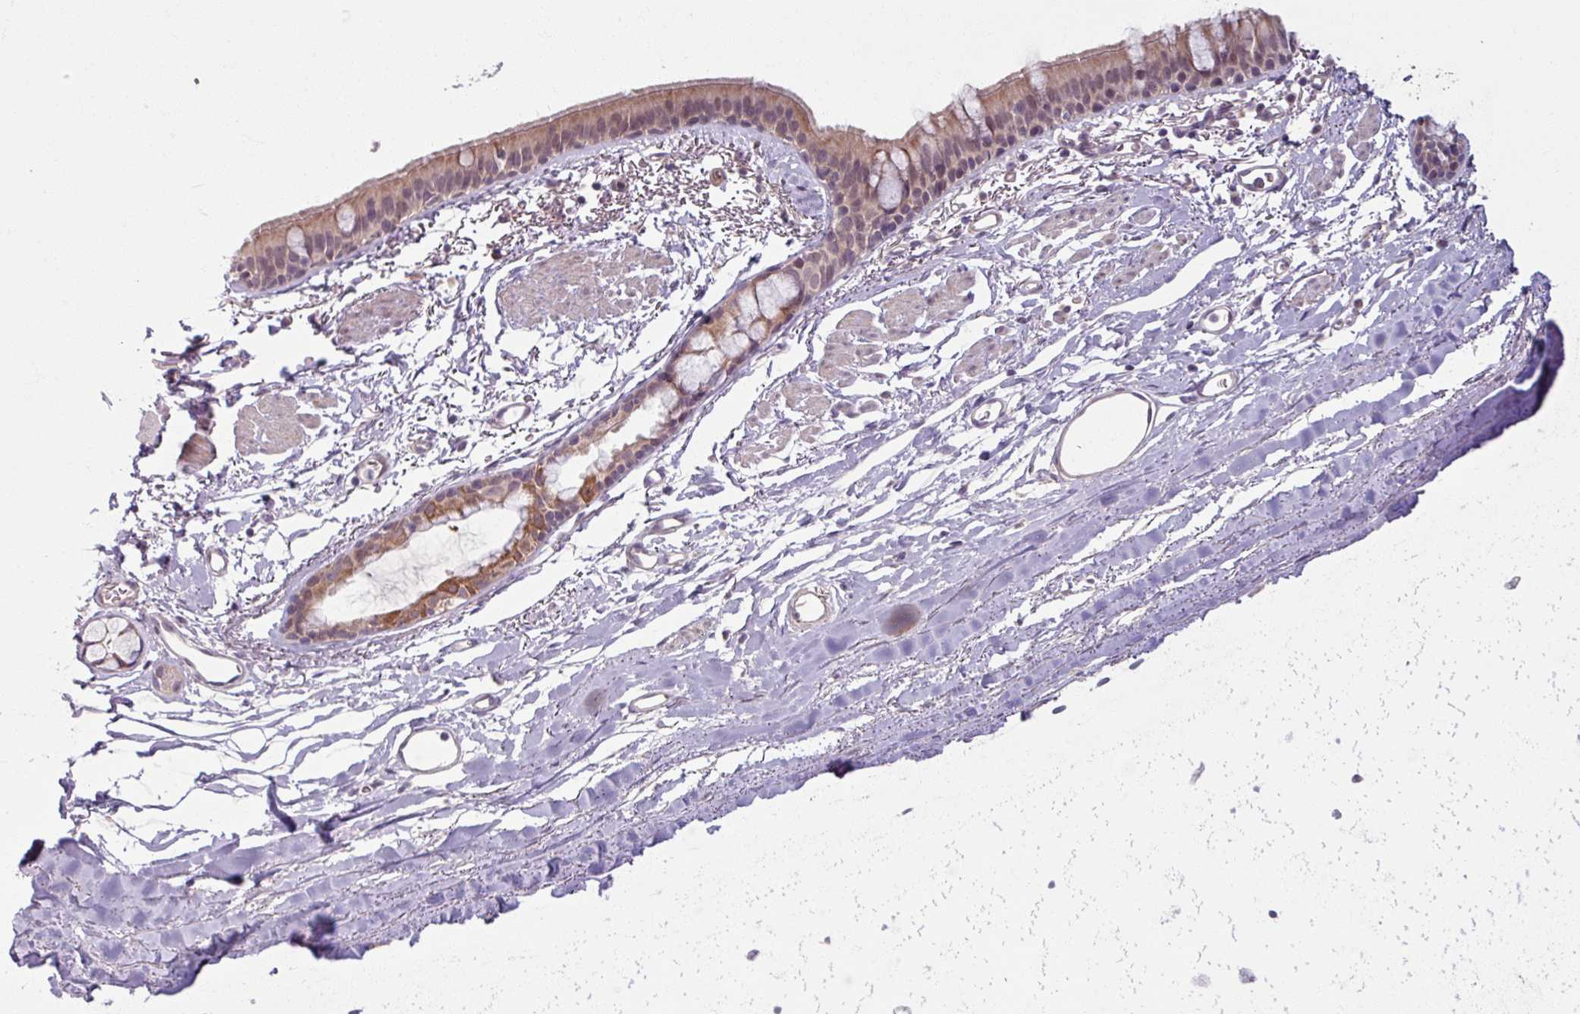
{"staining": {"intensity": "weak", "quantity": "25%-75%", "location": "cytoplasmic/membranous"}, "tissue": "bronchus", "cell_type": "Respiratory epithelial cells", "image_type": "normal", "snomed": [{"axis": "morphology", "description": "Normal tissue, NOS"}, {"axis": "topography", "description": "Bronchus"}], "caption": "Bronchus stained with DAB (3,3'-diaminobenzidine) IHC demonstrates low levels of weak cytoplasmic/membranous positivity in approximately 25%-75% of respiratory epithelial cells. (DAB IHC, brown staining for protein, blue staining for nuclei).", "gene": "OGFOD3", "patient": {"sex": "male", "age": 67}}